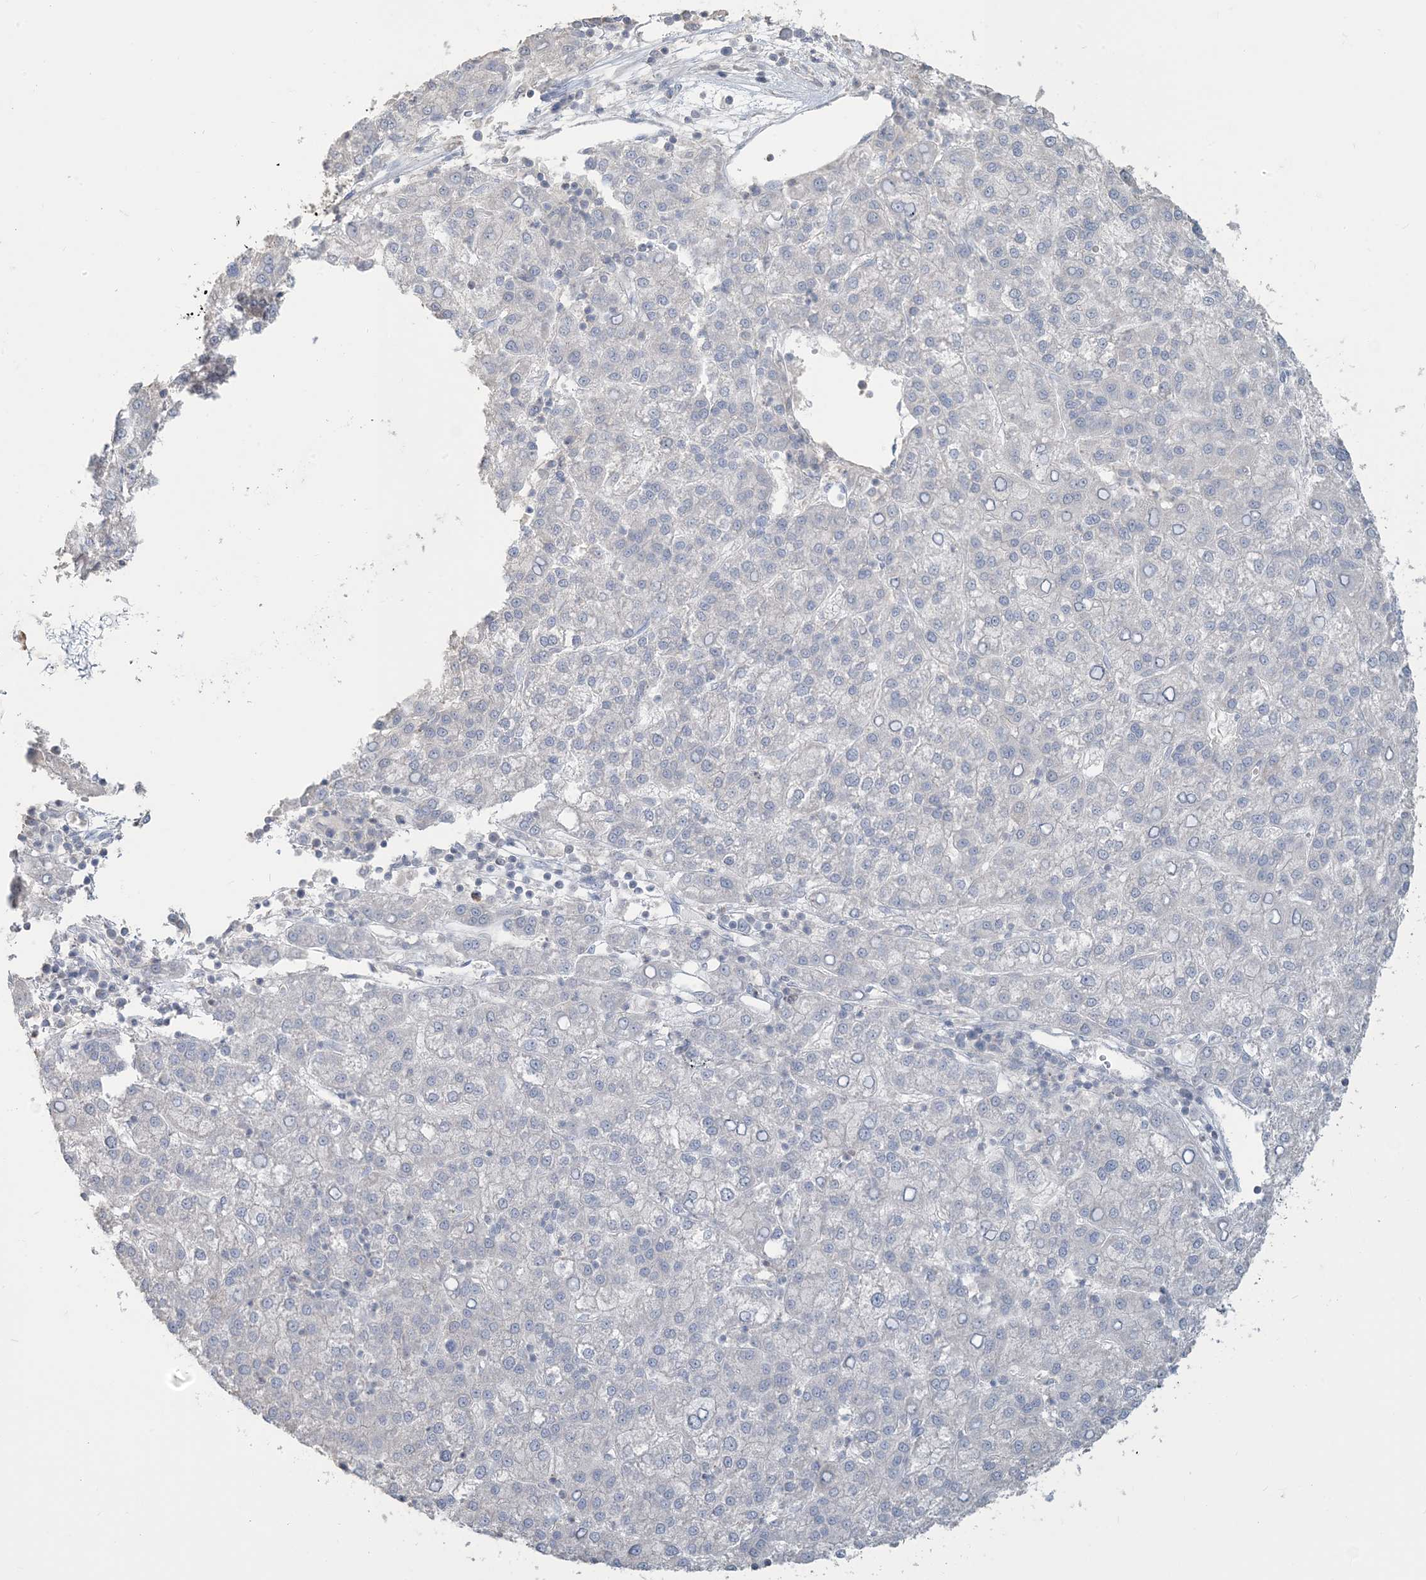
{"staining": {"intensity": "negative", "quantity": "none", "location": "none"}, "tissue": "liver cancer", "cell_type": "Tumor cells", "image_type": "cancer", "snomed": [{"axis": "morphology", "description": "Carcinoma, Hepatocellular, NOS"}, {"axis": "topography", "description": "Liver"}], "caption": "Tumor cells are negative for brown protein staining in liver hepatocellular carcinoma.", "gene": "NPHS2", "patient": {"sex": "female", "age": 58}}